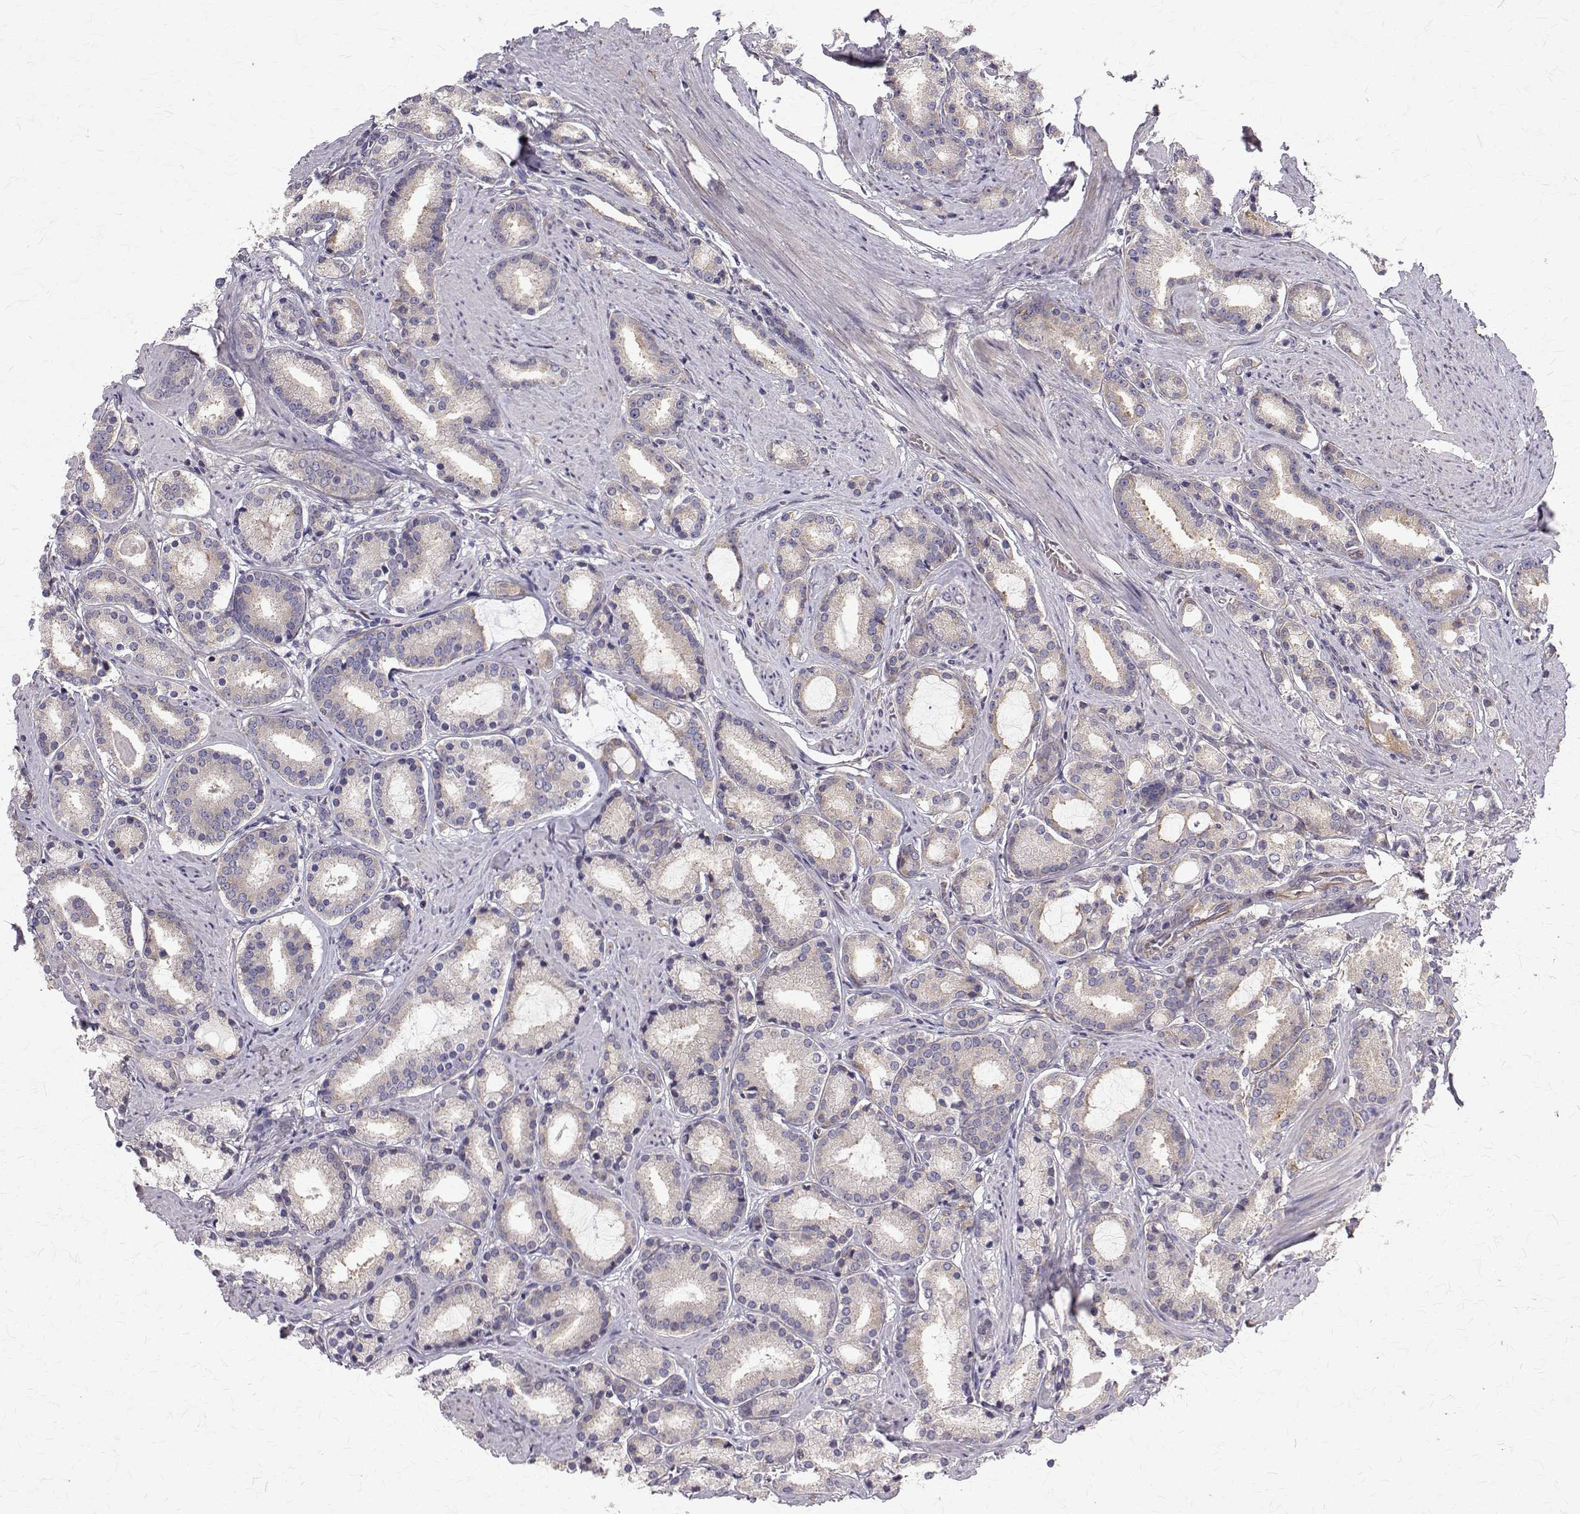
{"staining": {"intensity": "weak", "quantity": "25%-75%", "location": "cytoplasmic/membranous"}, "tissue": "prostate cancer", "cell_type": "Tumor cells", "image_type": "cancer", "snomed": [{"axis": "morphology", "description": "Adenocarcinoma, High grade"}, {"axis": "topography", "description": "Prostate"}], "caption": "Immunohistochemical staining of adenocarcinoma (high-grade) (prostate) demonstrates low levels of weak cytoplasmic/membranous protein expression in approximately 25%-75% of tumor cells.", "gene": "ARFGAP1", "patient": {"sex": "male", "age": 63}}